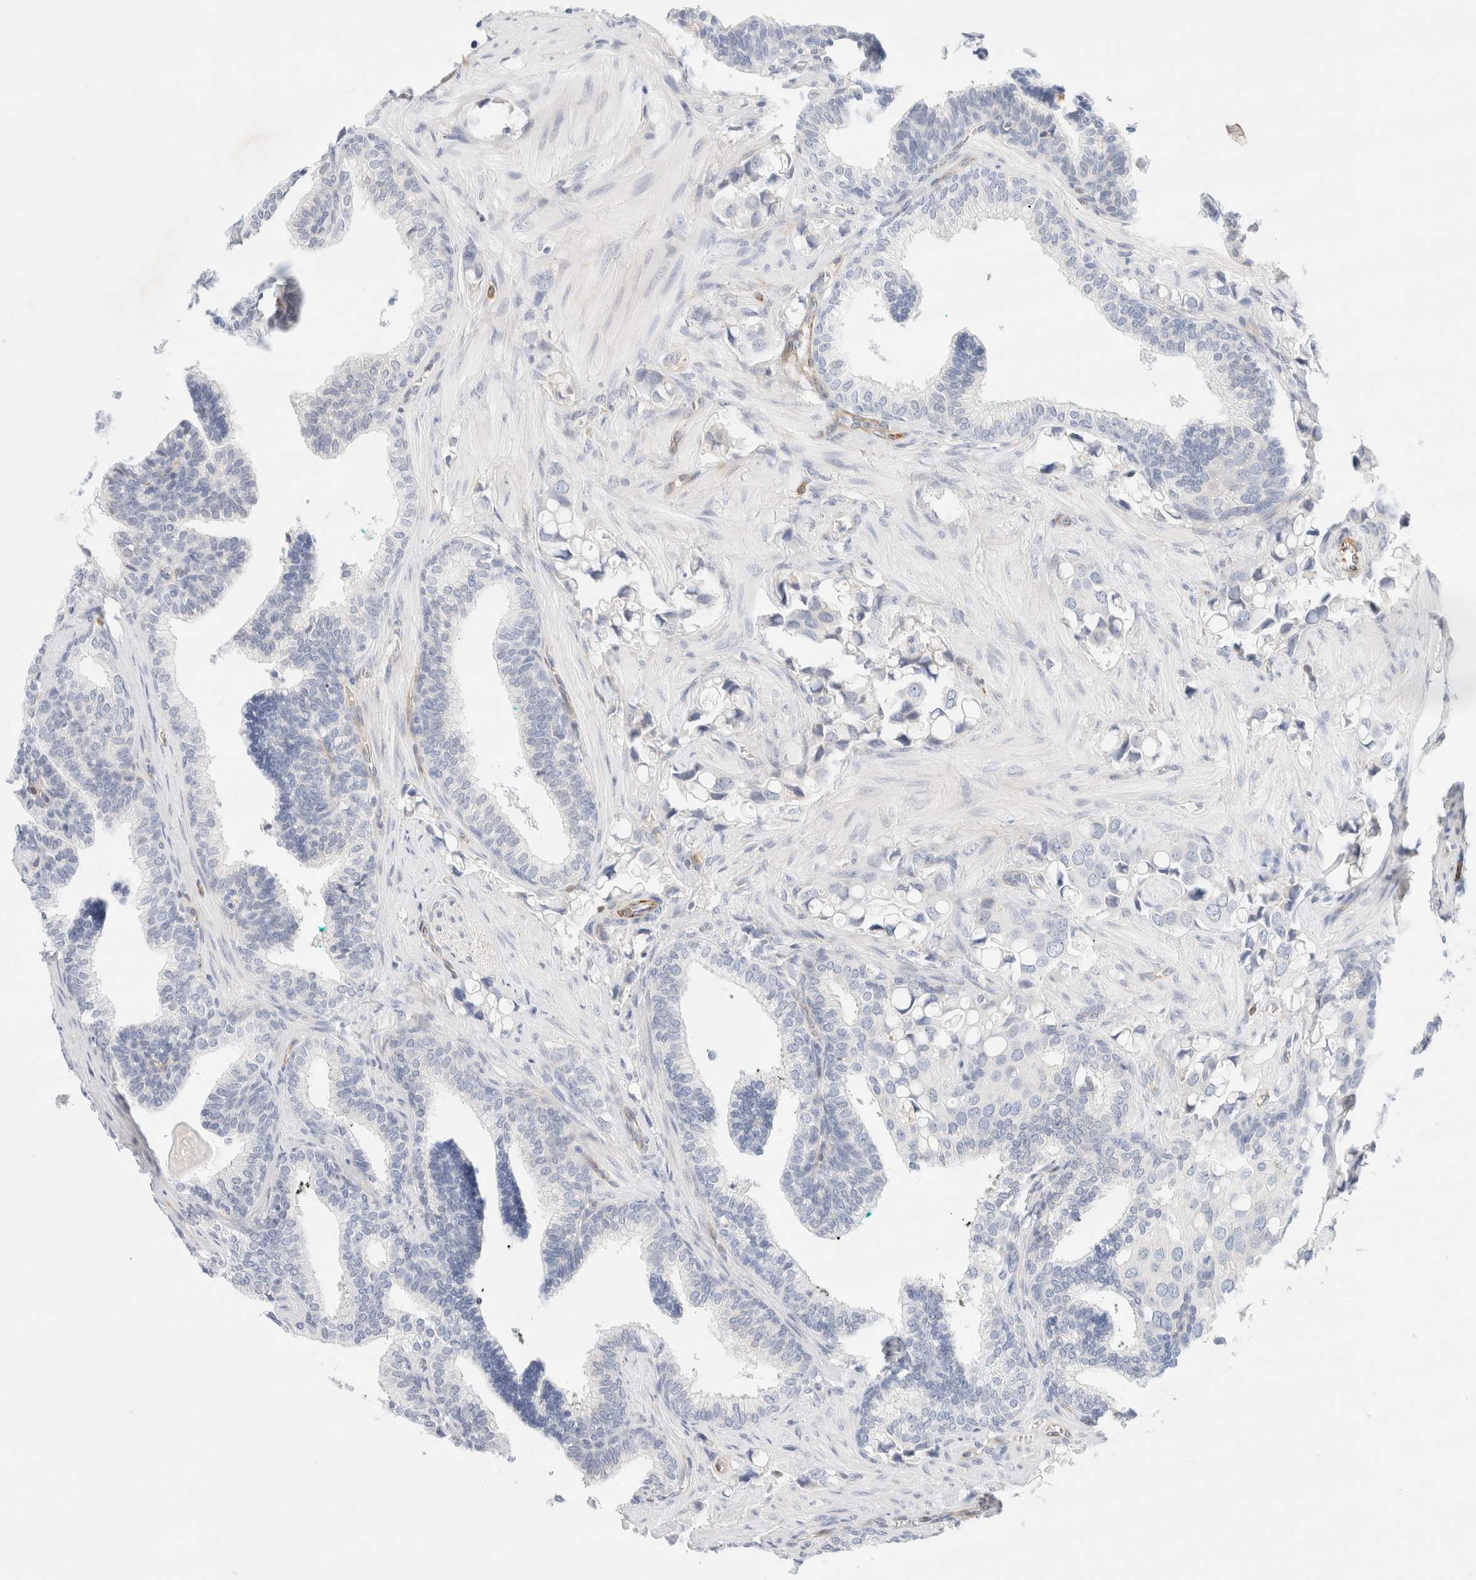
{"staining": {"intensity": "negative", "quantity": "none", "location": "none"}, "tissue": "prostate cancer", "cell_type": "Tumor cells", "image_type": "cancer", "snomed": [{"axis": "morphology", "description": "Adenocarcinoma, High grade"}, {"axis": "topography", "description": "Prostate"}], "caption": "This is an immunohistochemistry image of adenocarcinoma (high-grade) (prostate). There is no positivity in tumor cells.", "gene": "SLC25A48", "patient": {"sex": "male", "age": 52}}